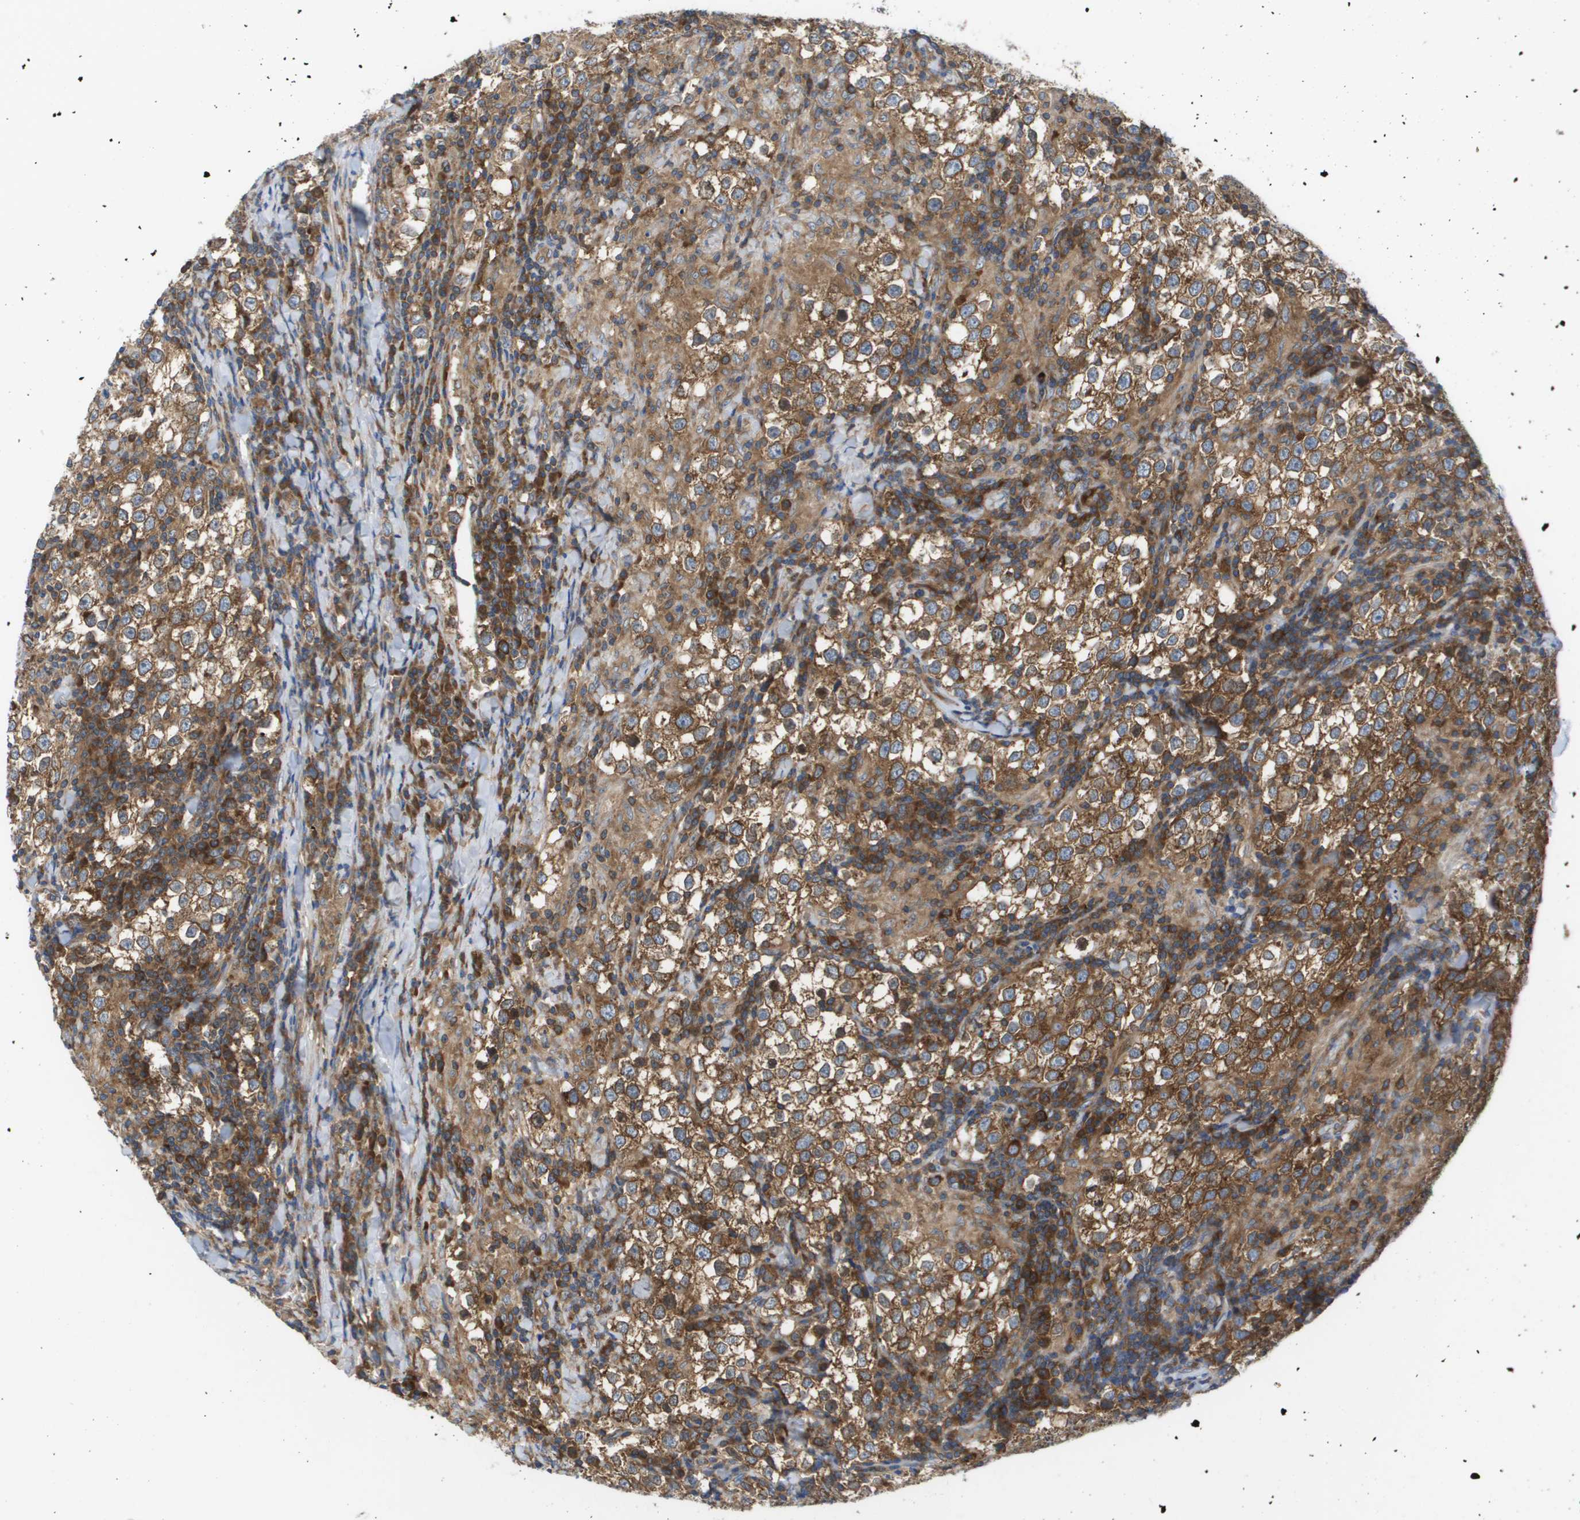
{"staining": {"intensity": "moderate", "quantity": ">75%", "location": "cytoplasmic/membranous"}, "tissue": "testis cancer", "cell_type": "Tumor cells", "image_type": "cancer", "snomed": [{"axis": "morphology", "description": "Seminoma, NOS"}, {"axis": "morphology", "description": "Carcinoma, Embryonal, NOS"}, {"axis": "topography", "description": "Testis"}], "caption": "This image reveals immunohistochemistry staining of human testis seminoma, with medium moderate cytoplasmic/membranous positivity in about >75% of tumor cells.", "gene": "EIF4G2", "patient": {"sex": "male", "age": 36}}